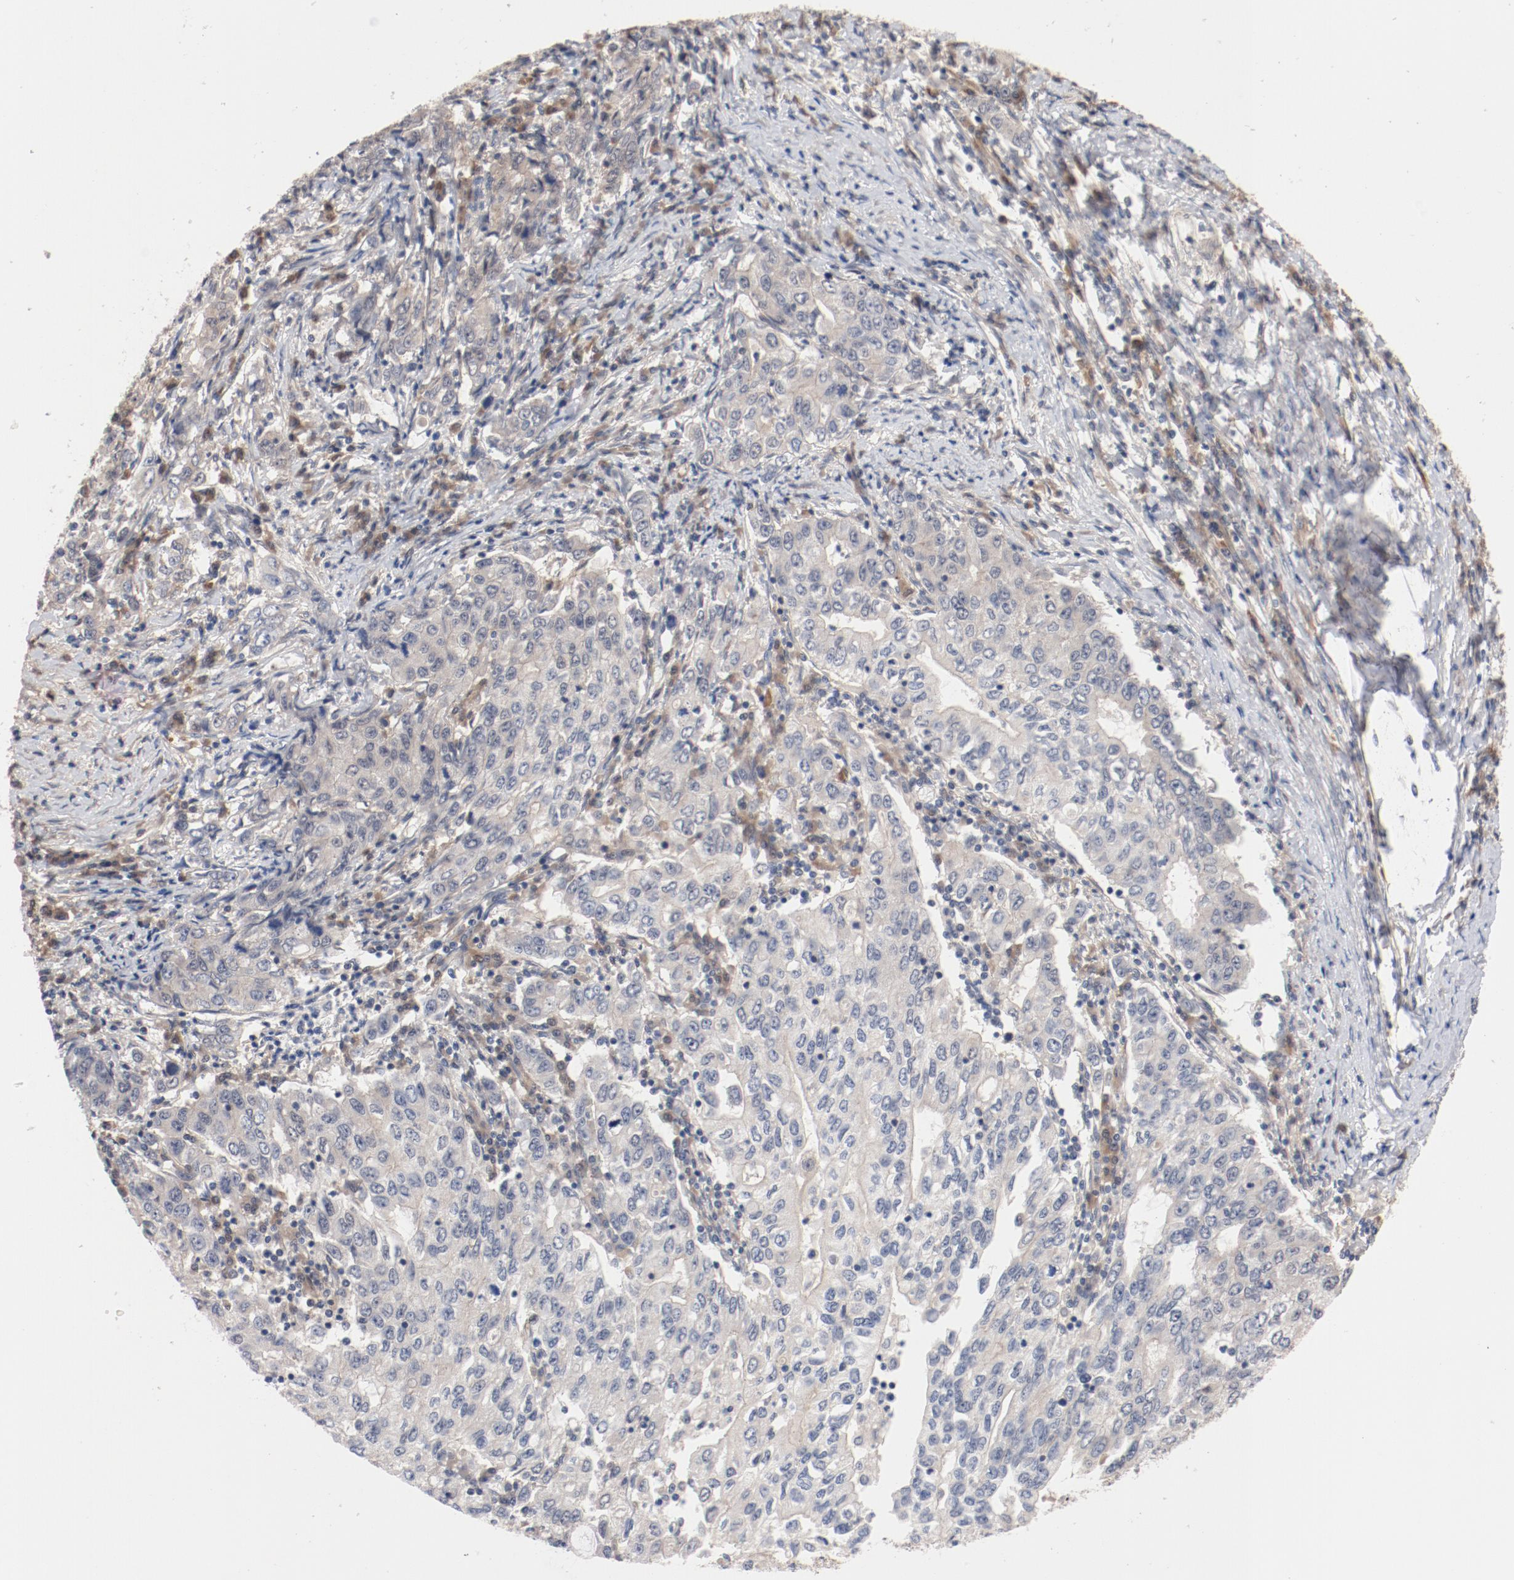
{"staining": {"intensity": "negative", "quantity": "none", "location": "none"}, "tissue": "stomach cancer", "cell_type": "Tumor cells", "image_type": "cancer", "snomed": [{"axis": "morphology", "description": "Adenocarcinoma, NOS"}, {"axis": "topography", "description": "Stomach, lower"}], "caption": "Immunohistochemistry (IHC) image of human stomach cancer stained for a protein (brown), which displays no staining in tumor cells.", "gene": "PITPNM2", "patient": {"sex": "female", "age": 72}}